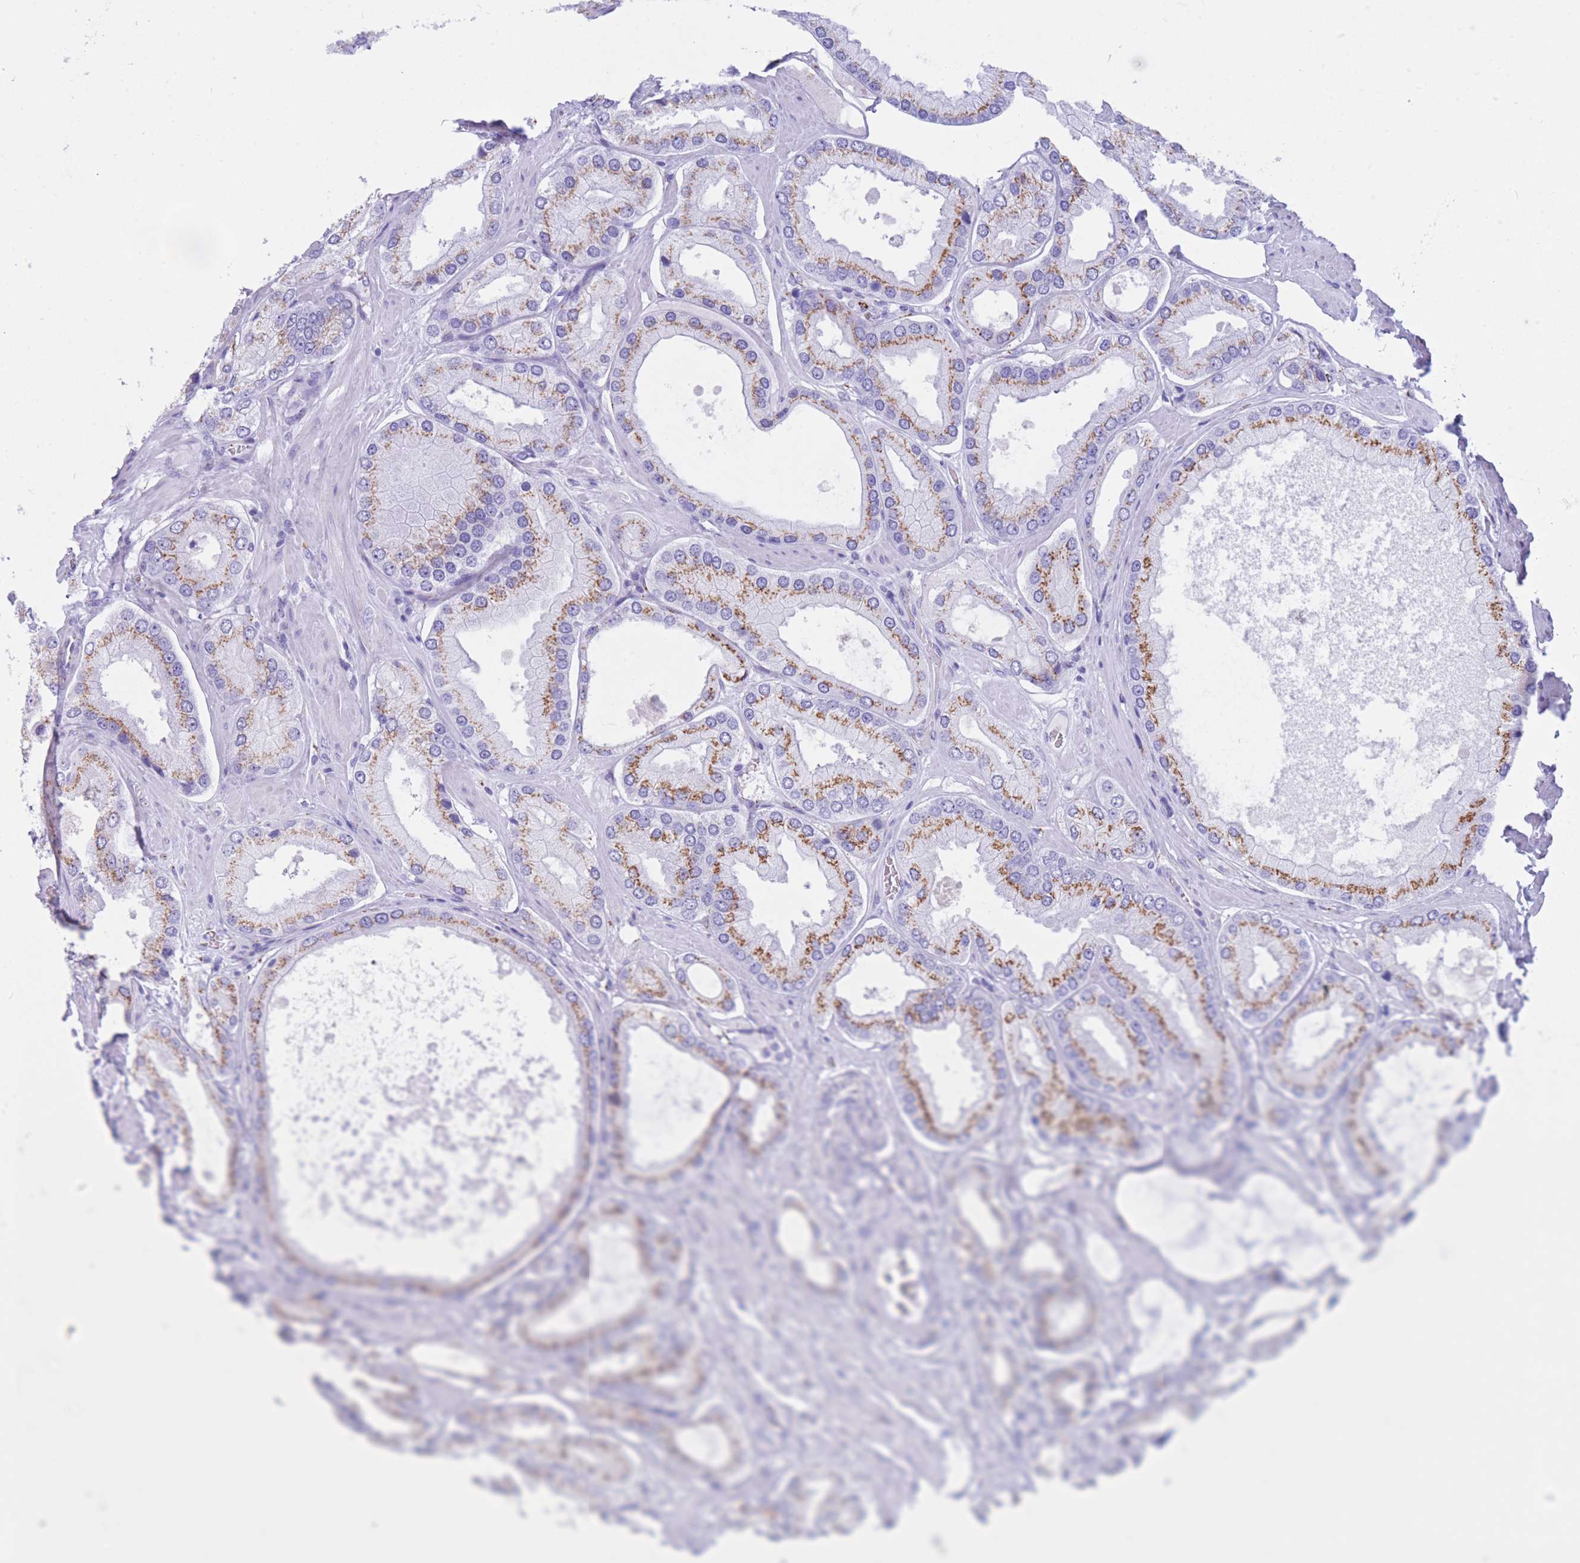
{"staining": {"intensity": "moderate", "quantity": ">75%", "location": "cytoplasmic/membranous"}, "tissue": "prostate cancer", "cell_type": "Tumor cells", "image_type": "cancer", "snomed": [{"axis": "morphology", "description": "Adenocarcinoma, Low grade"}, {"axis": "topography", "description": "Prostate"}], "caption": "Immunohistochemistry (IHC) photomicrograph of prostate adenocarcinoma (low-grade) stained for a protein (brown), which displays medium levels of moderate cytoplasmic/membranous positivity in about >75% of tumor cells.", "gene": "FAM3C", "patient": {"sex": "male", "age": 42}}